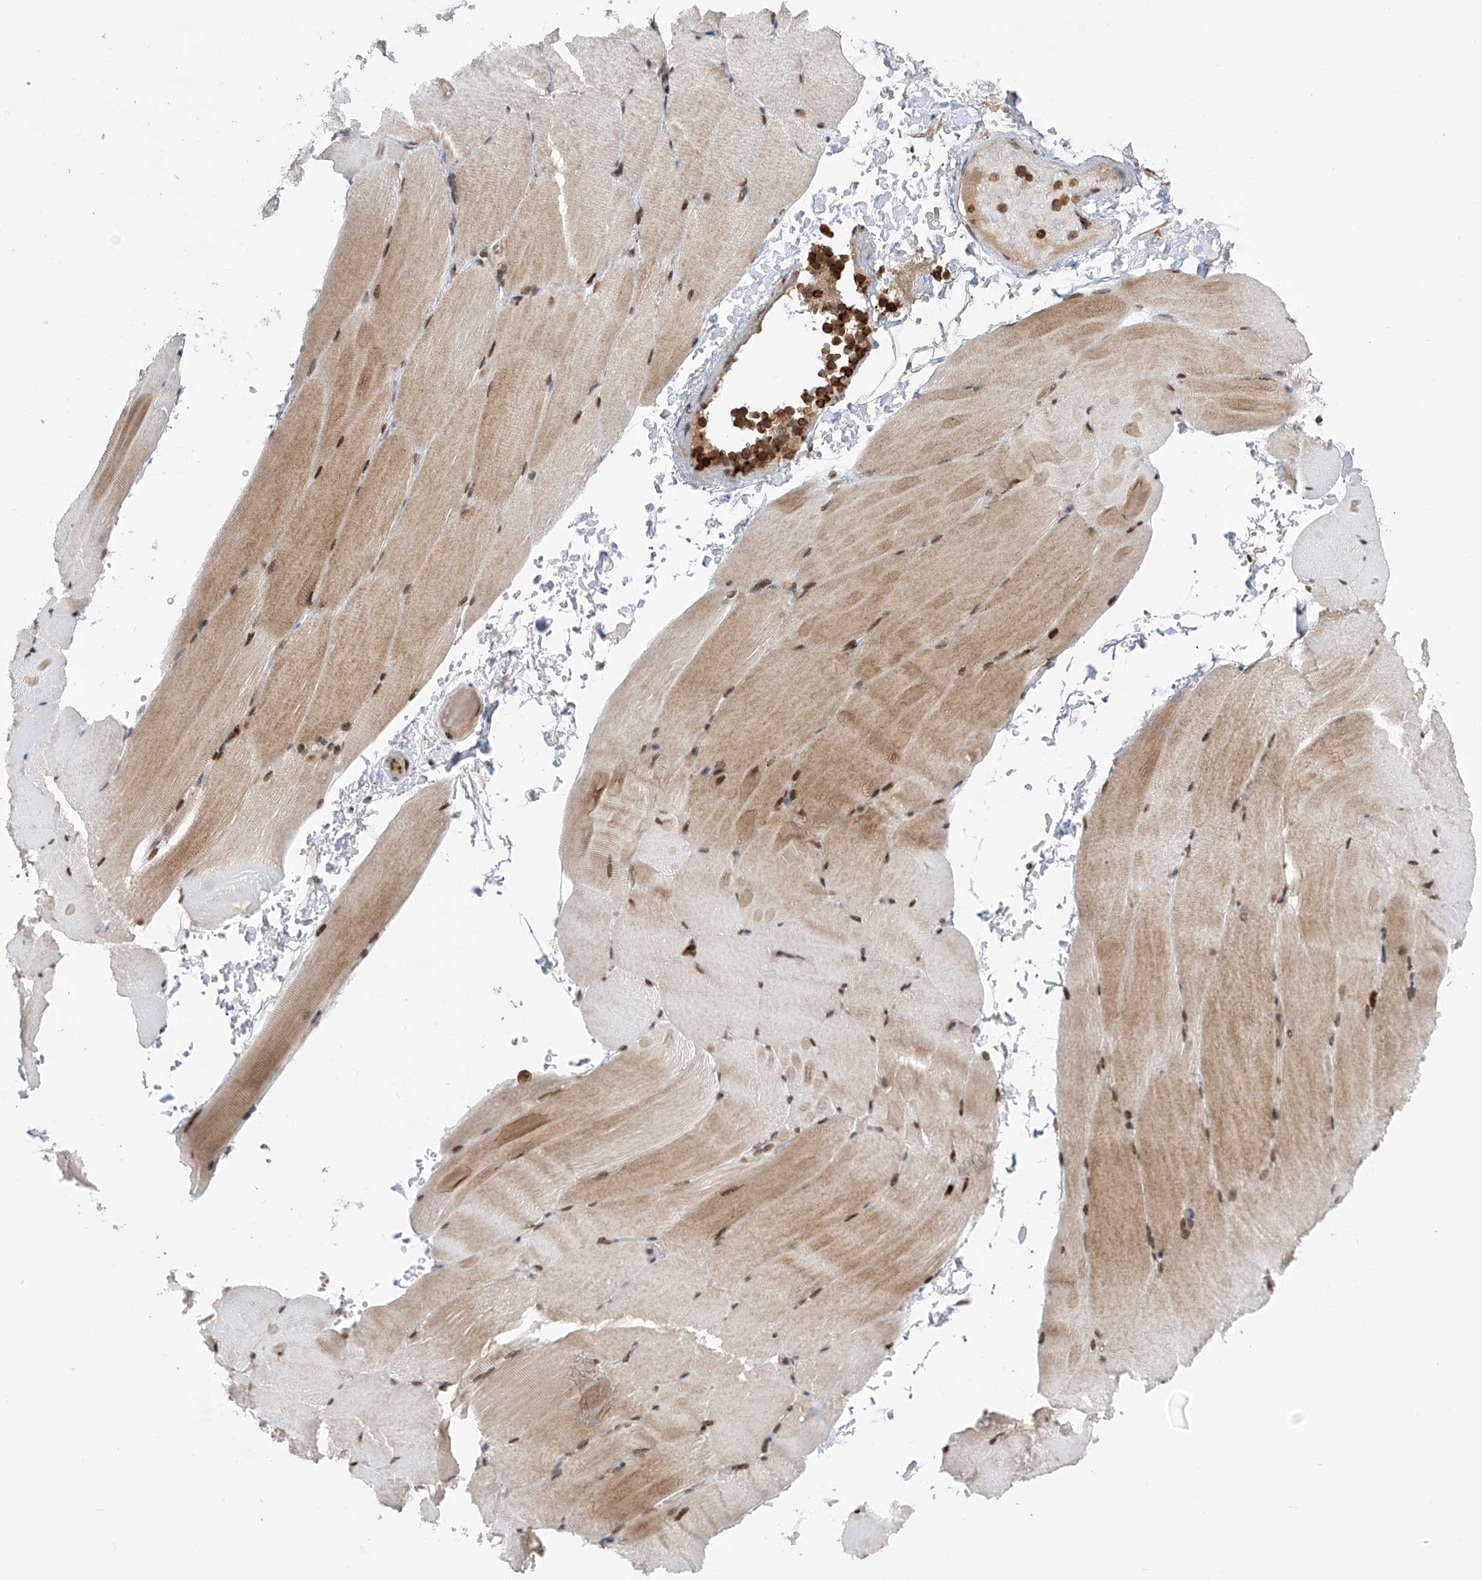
{"staining": {"intensity": "moderate", "quantity": "25%-75%", "location": "cytoplasmic/membranous,nuclear"}, "tissue": "skeletal muscle", "cell_type": "Myocytes", "image_type": "normal", "snomed": [{"axis": "morphology", "description": "Normal tissue, NOS"}, {"axis": "topography", "description": "Skeletal muscle"}, {"axis": "topography", "description": "Parathyroid gland"}], "caption": "Immunohistochemical staining of unremarkable skeletal muscle shows 25%-75% levels of moderate cytoplasmic/membranous,nuclear protein positivity in approximately 25%-75% of myocytes.", "gene": "ZNF280D", "patient": {"sex": "female", "age": 37}}